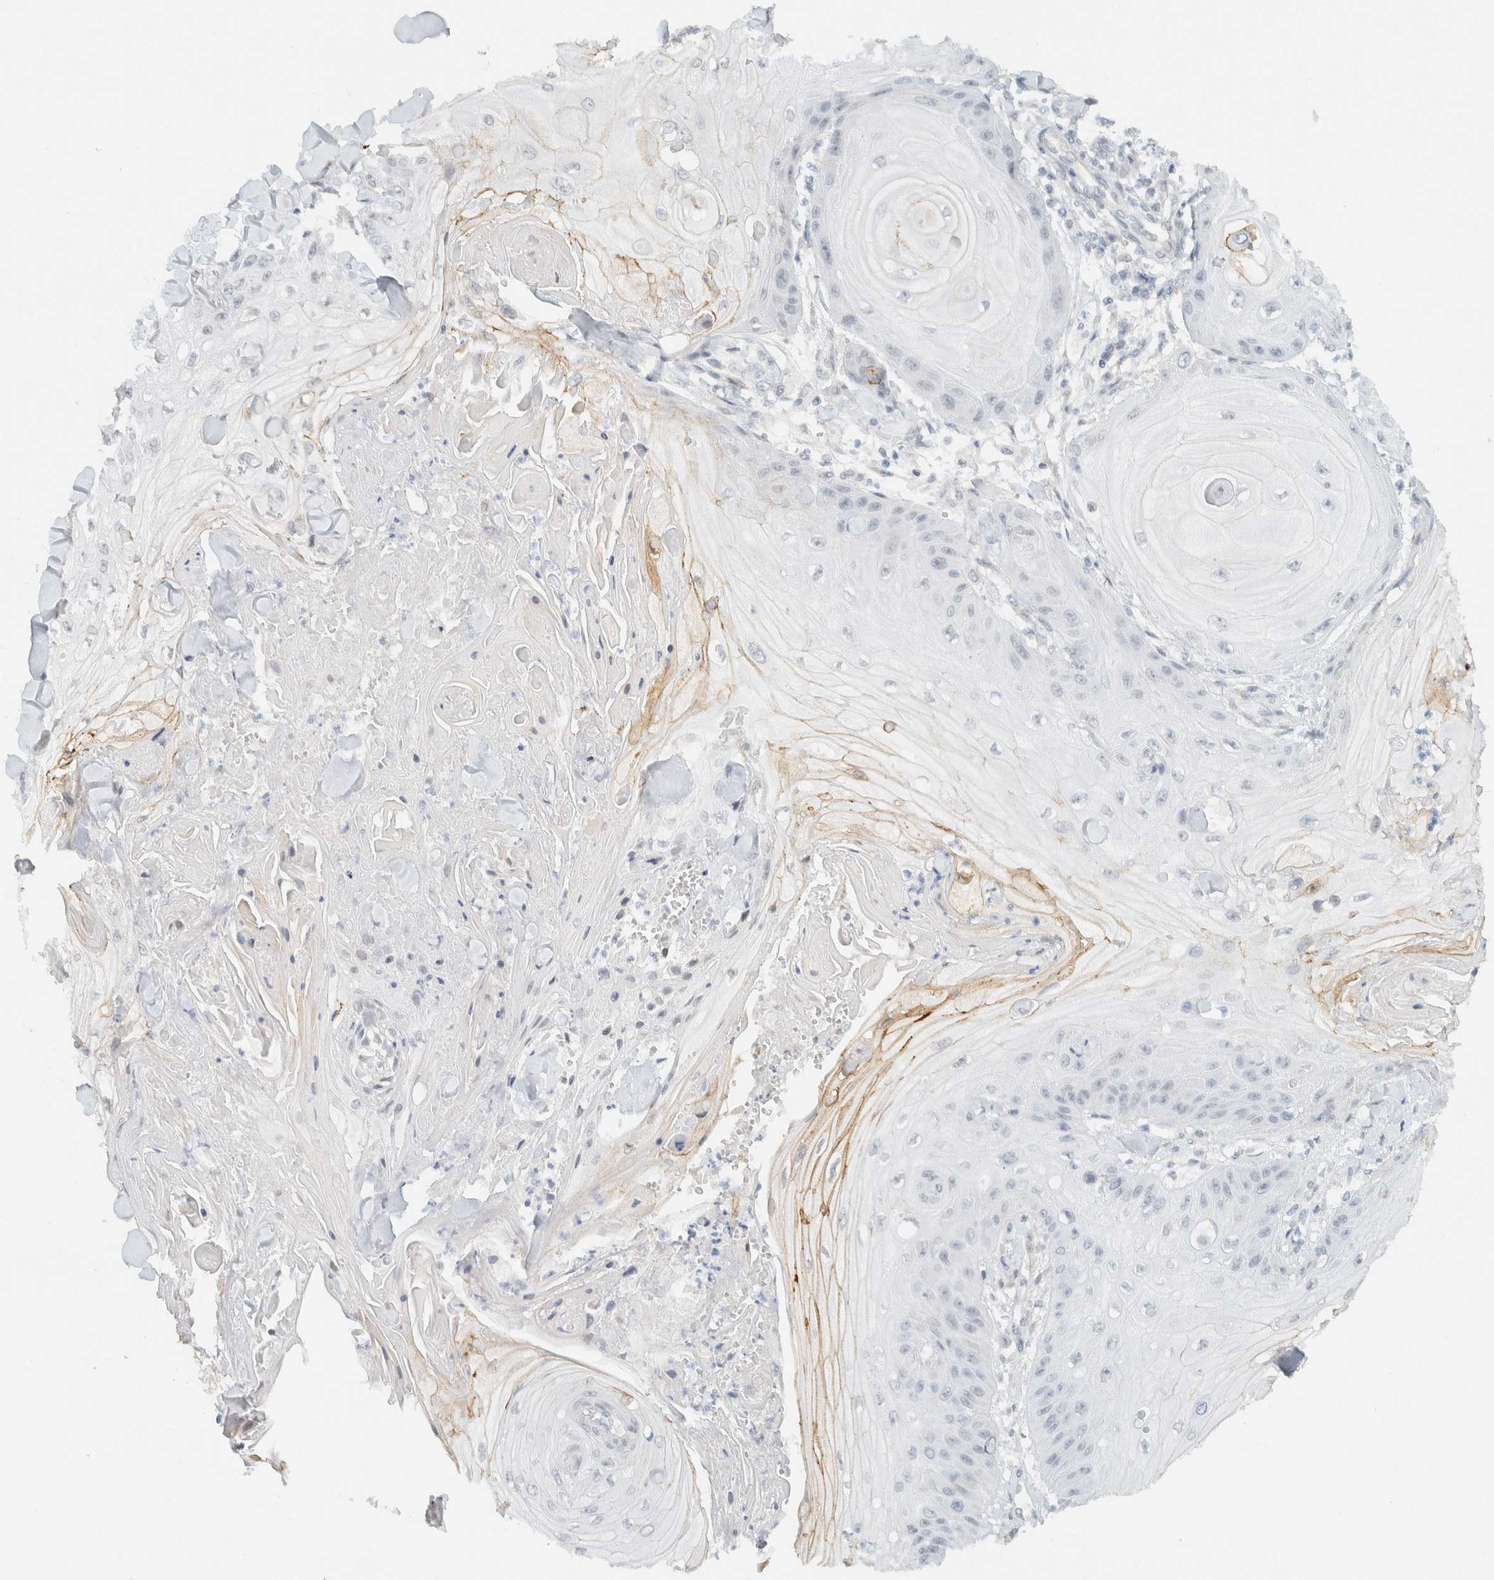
{"staining": {"intensity": "moderate", "quantity": "<25%", "location": "cytoplasmic/membranous"}, "tissue": "skin cancer", "cell_type": "Tumor cells", "image_type": "cancer", "snomed": [{"axis": "morphology", "description": "Squamous cell carcinoma, NOS"}, {"axis": "topography", "description": "Skin"}], "caption": "Protein staining by immunohistochemistry (IHC) shows moderate cytoplasmic/membranous staining in approximately <25% of tumor cells in squamous cell carcinoma (skin).", "gene": "C1QTNF12", "patient": {"sex": "male", "age": 74}}